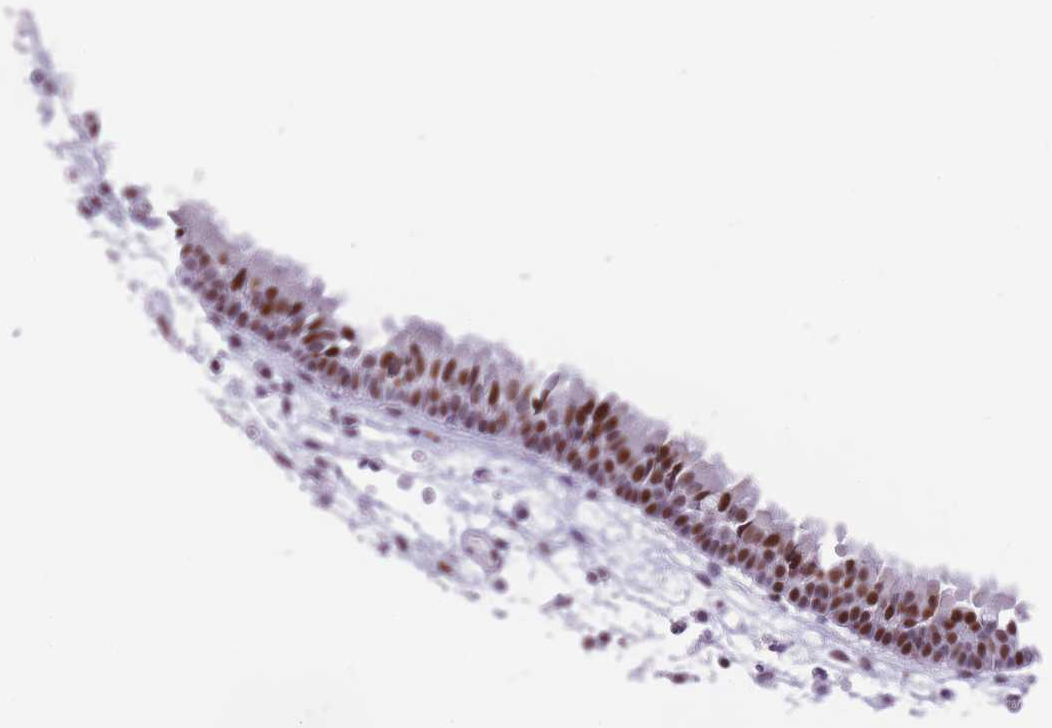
{"staining": {"intensity": "strong", "quantity": ">75%", "location": "nuclear"}, "tissue": "nasopharynx", "cell_type": "Respiratory epithelial cells", "image_type": "normal", "snomed": [{"axis": "morphology", "description": "Normal tissue, NOS"}, {"axis": "morphology", "description": "Inflammation, NOS"}, {"axis": "morphology", "description": "Malignant melanoma, Metastatic site"}, {"axis": "topography", "description": "Nasopharynx"}], "caption": "Strong nuclear staining is identified in approximately >75% of respiratory epithelial cells in unremarkable nasopharynx.", "gene": "FAM104B", "patient": {"sex": "male", "age": 70}}